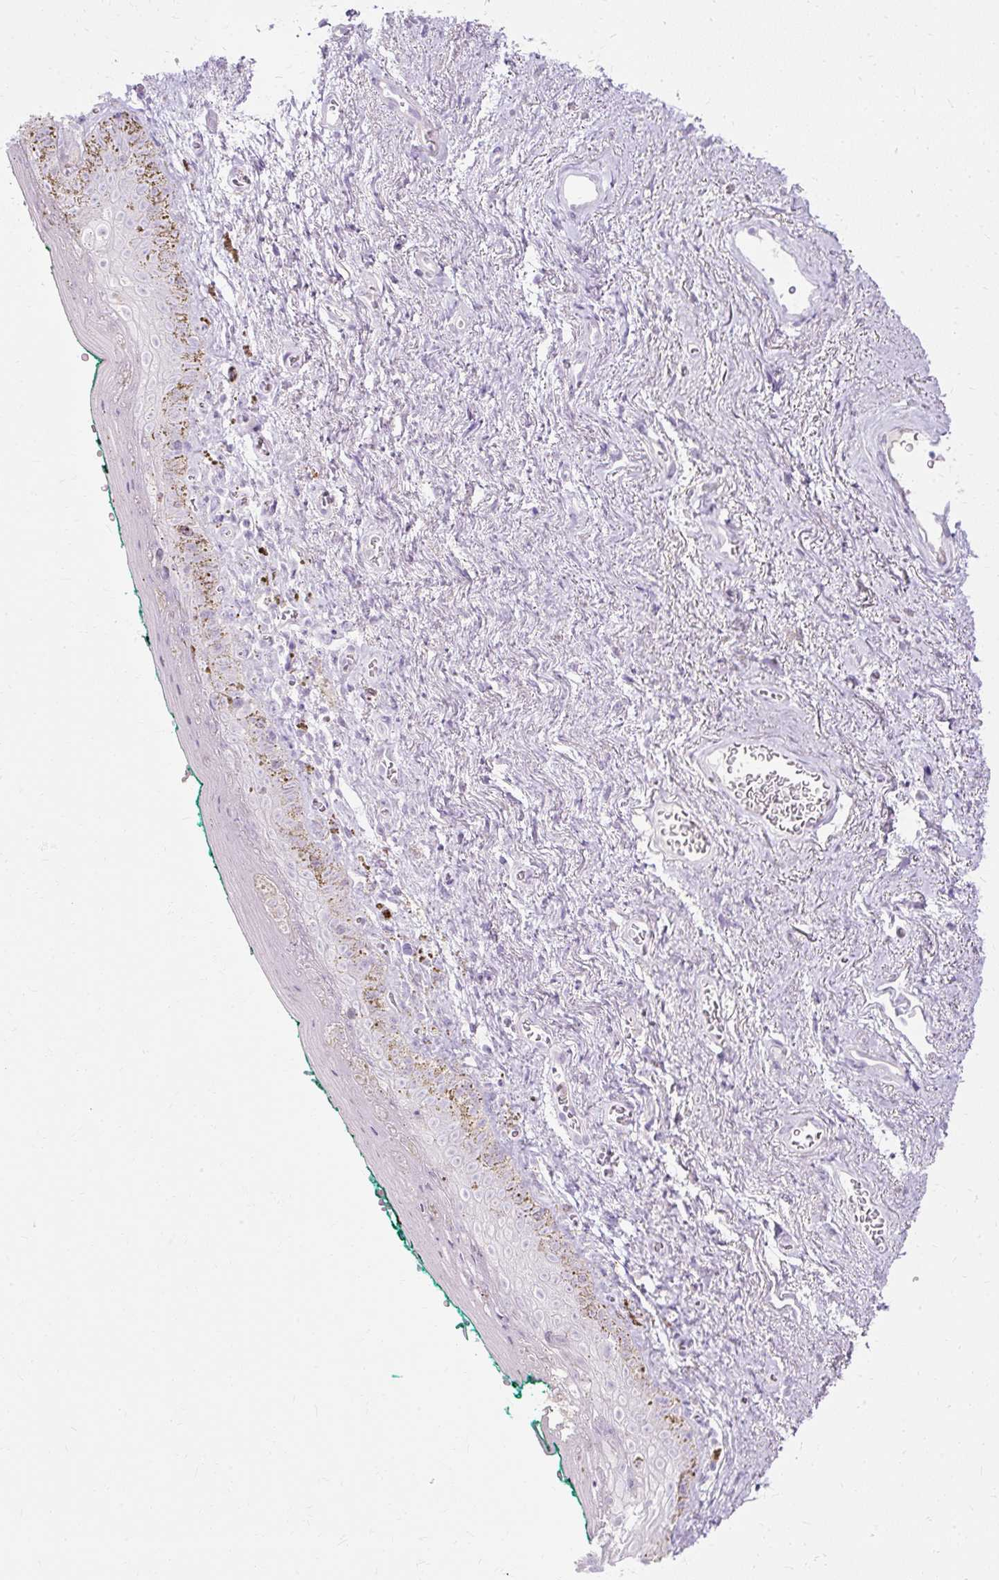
{"staining": {"intensity": "negative", "quantity": "none", "location": "none"}, "tissue": "vagina", "cell_type": "Squamous epithelial cells", "image_type": "normal", "snomed": [{"axis": "morphology", "description": "Normal tissue, NOS"}, {"axis": "topography", "description": "Vulva"}, {"axis": "topography", "description": "Vagina"}, {"axis": "topography", "description": "Peripheral nerve tissue"}], "caption": "Vagina was stained to show a protein in brown. There is no significant staining in squamous epithelial cells. Brightfield microscopy of IHC stained with DAB (brown) and hematoxylin (blue), captured at high magnification.", "gene": "HSD11B1", "patient": {"sex": "female", "age": 66}}